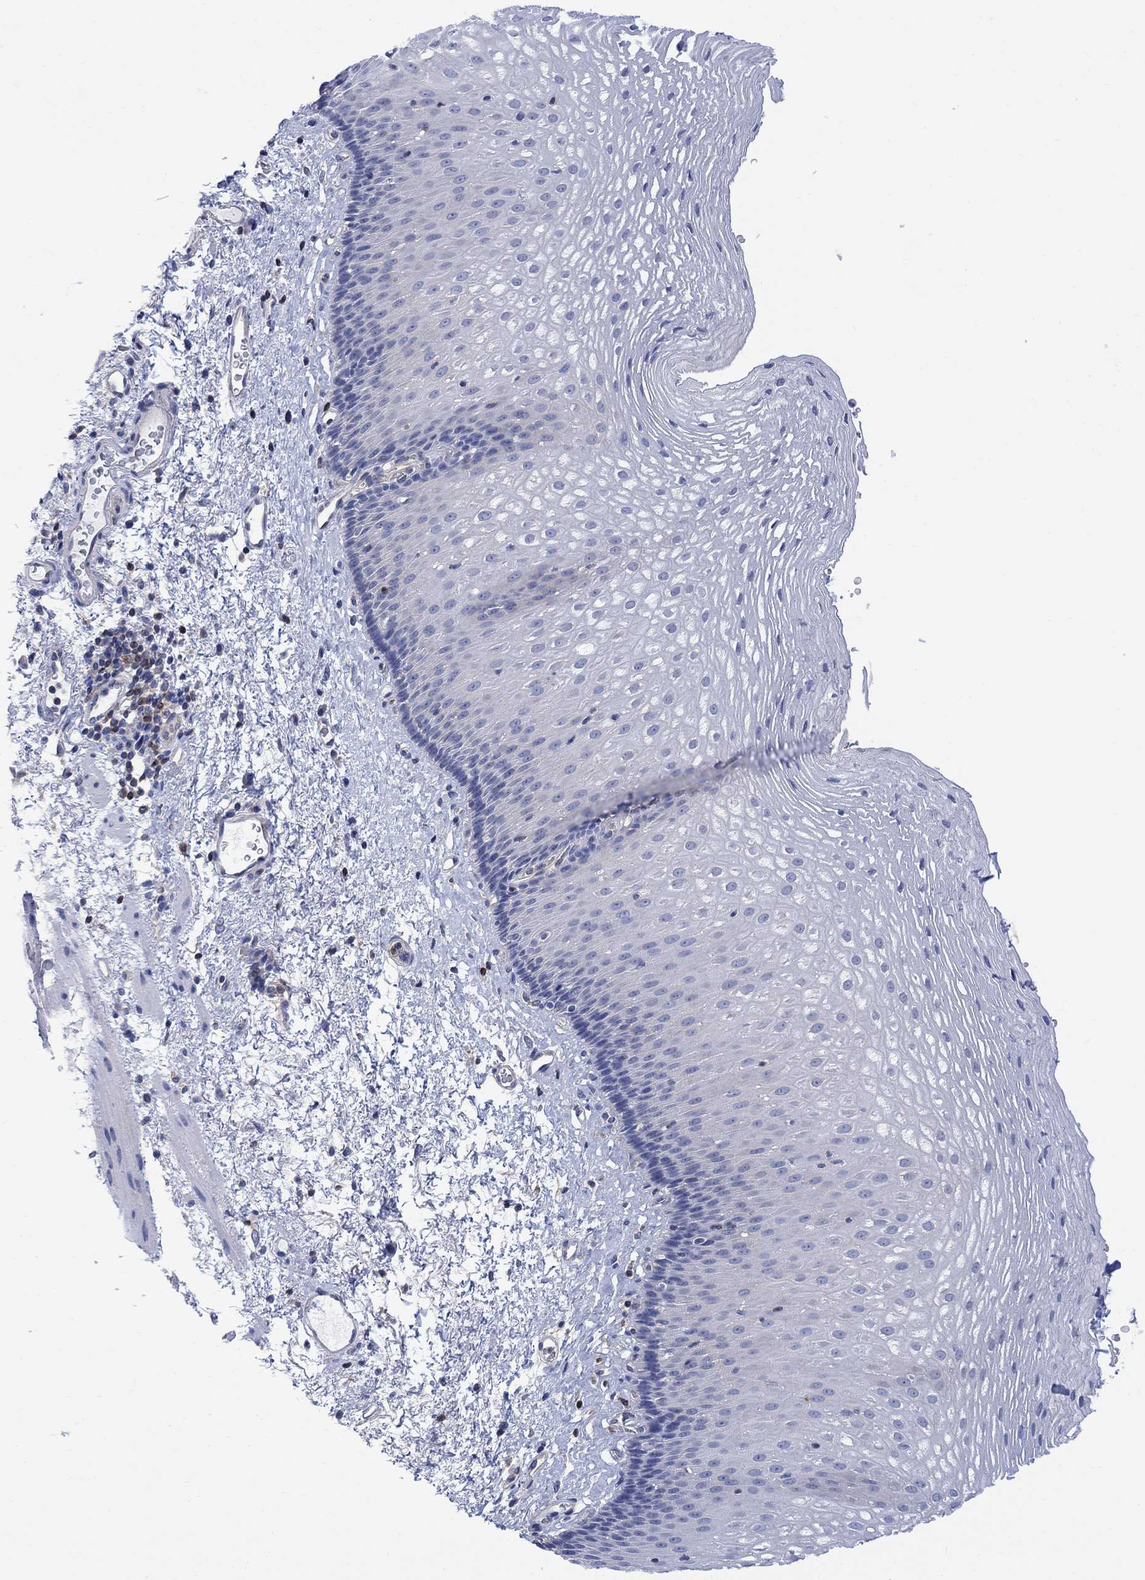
{"staining": {"intensity": "negative", "quantity": "none", "location": "none"}, "tissue": "esophagus", "cell_type": "Squamous epithelial cells", "image_type": "normal", "snomed": [{"axis": "morphology", "description": "Normal tissue, NOS"}, {"axis": "topography", "description": "Esophagus"}], "caption": "IHC photomicrograph of benign esophagus: esophagus stained with DAB (3,3'-diaminobenzidine) reveals no significant protein staining in squamous epithelial cells.", "gene": "GBP5", "patient": {"sex": "male", "age": 76}}